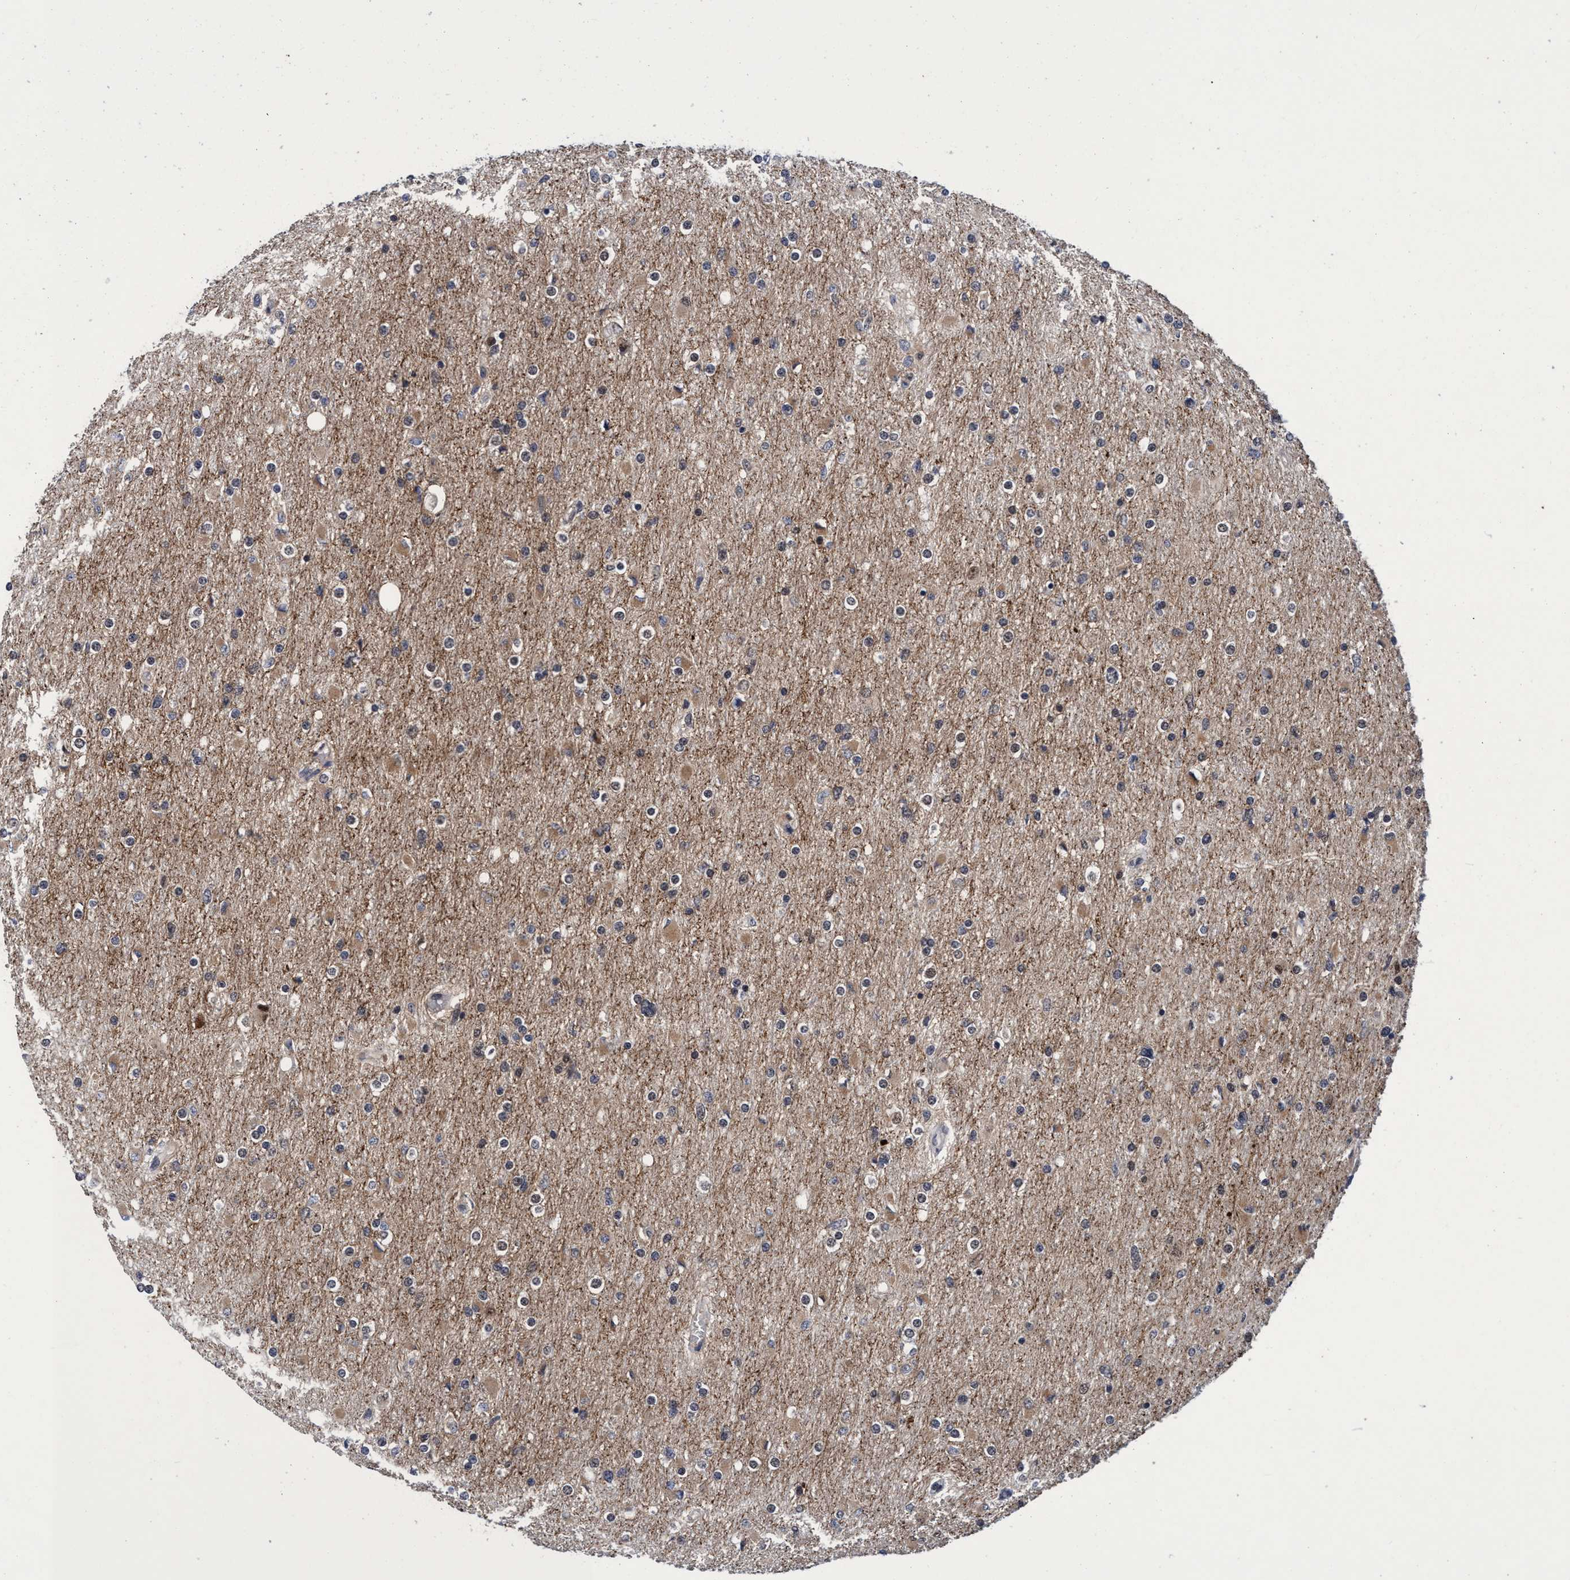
{"staining": {"intensity": "weak", "quantity": "25%-75%", "location": "cytoplasmic/membranous"}, "tissue": "glioma", "cell_type": "Tumor cells", "image_type": "cancer", "snomed": [{"axis": "morphology", "description": "Glioma, malignant, High grade"}, {"axis": "topography", "description": "Cerebral cortex"}], "caption": "This histopathology image displays IHC staining of malignant glioma (high-grade), with low weak cytoplasmic/membranous expression in approximately 25%-75% of tumor cells.", "gene": "PSMD12", "patient": {"sex": "female", "age": 36}}